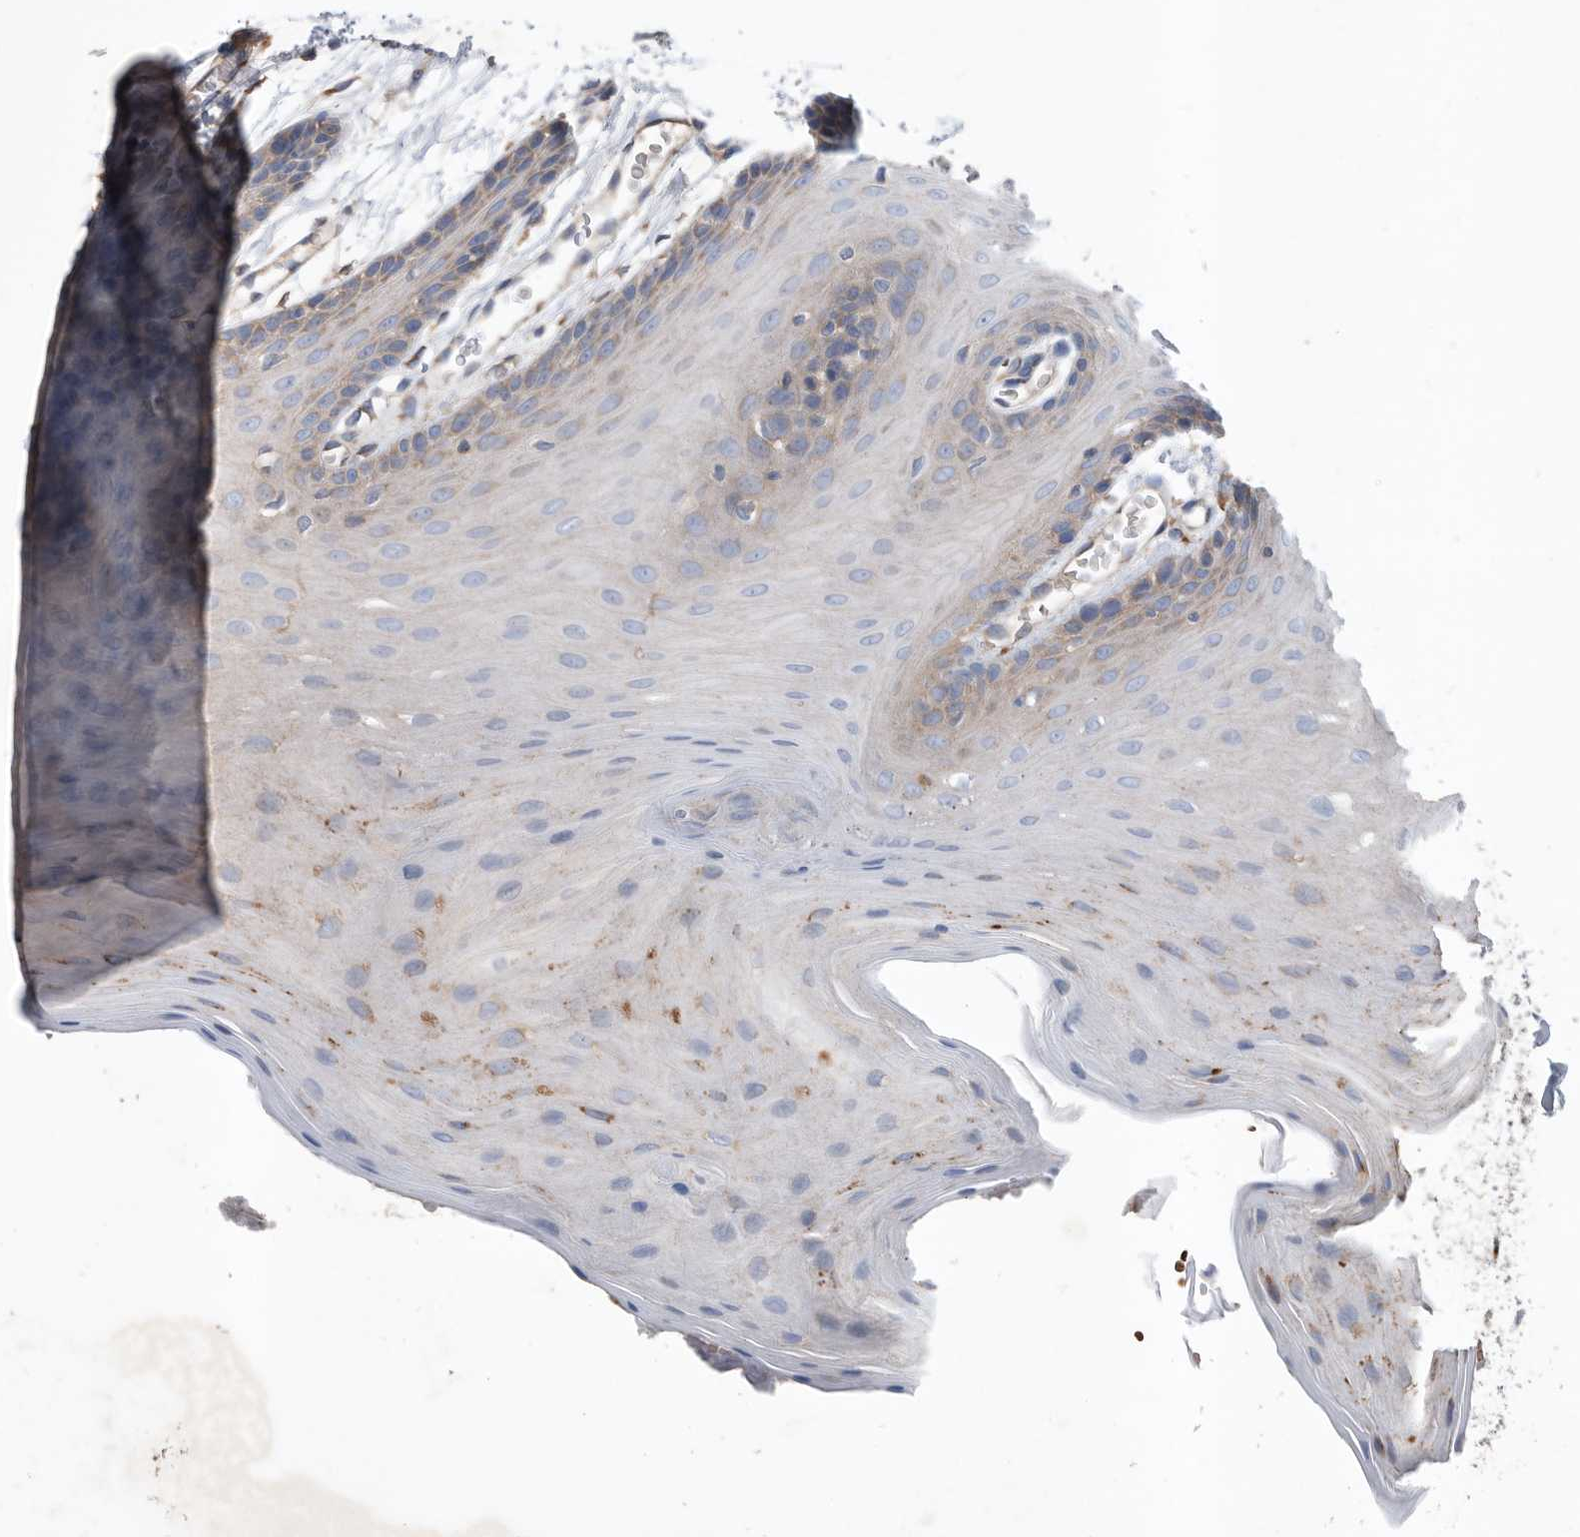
{"staining": {"intensity": "weak", "quantity": "<25%", "location": "cytoplasmic/membranous"}, "tissue": "oral mucosa", "cell_type": "Squamous epithelial cells", "image_type": "normal", "snomed": [{"axis": "morphology", "description": "Normal tissue, NOS"}, {"axis": "morphology", "description": "Squamous cell carcinoma, NOS"}, {"axis": "topography", "description": "Skeletal muscle"}, {"axis": "topography", "description": "Oral tissue"}, {"axis": "topography", "description": "Salivary gland"}, {"axis": "topography", "description": "Head-Neck"}], "caption": "This is an immunohistochemistry (IHC) histopathology image of benign human oral mucosa. There is no positivity in squamous epithelial cells.", "gene": "ATP13A3", "patient": {"sex": "male", "age": 54}}